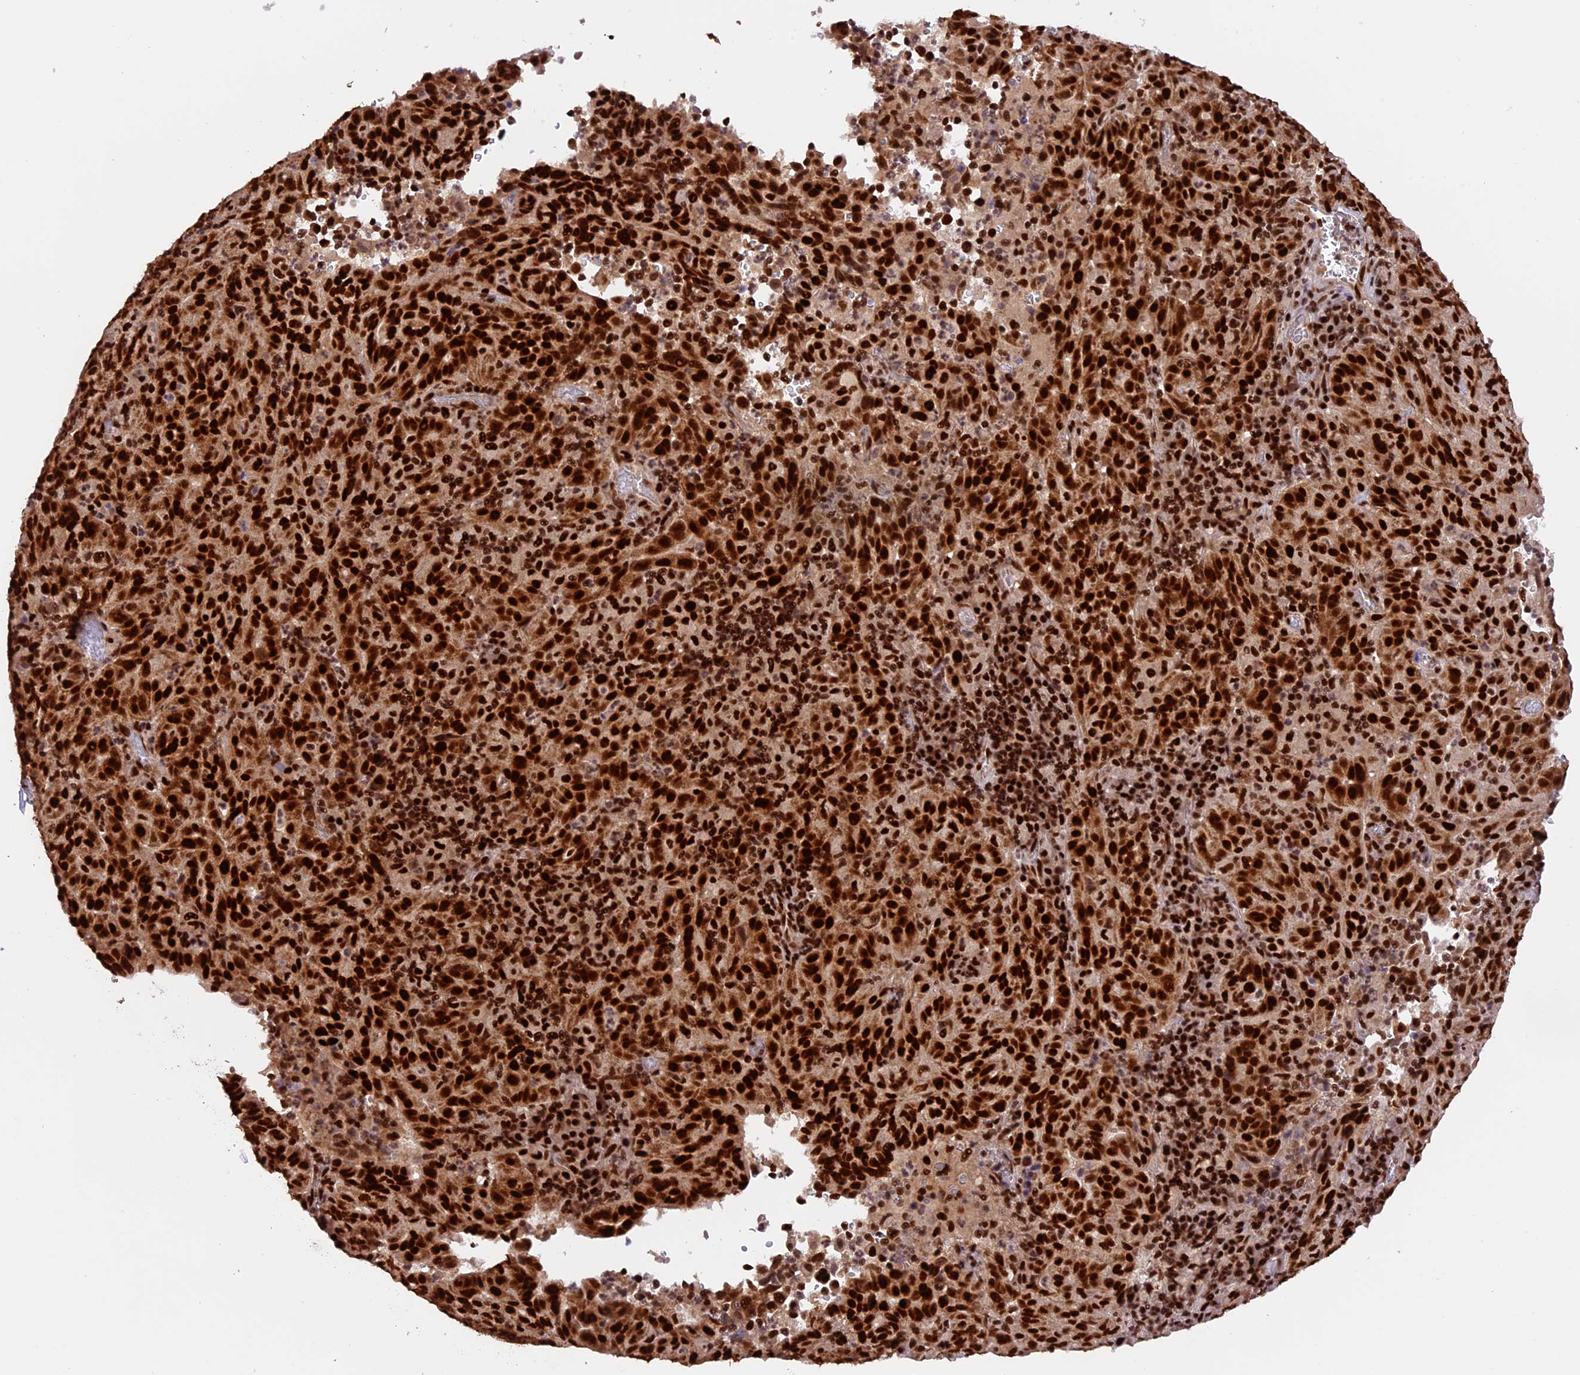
{"staining": {"intensity": "strong", "quantity": ">75%", "location": "nuclear"}, "tissue": "pancreatic cancer", "cell_type": "Tumor cells", "image_type": "cancer", "snomed": [{"axis": "morphology", "description": "Adenocarcinoma, NOS"}, {"axis": "topography", "description": "Pancreas"}], "caption": "An IHC micrograph of neoplastic tissue is shown. Protein staining in brown shows strong nuclear positivity in pancreatic cancer within tumor cells.", "gene": "RAMAC", "patient": {"sex": "male", "age": 63}}